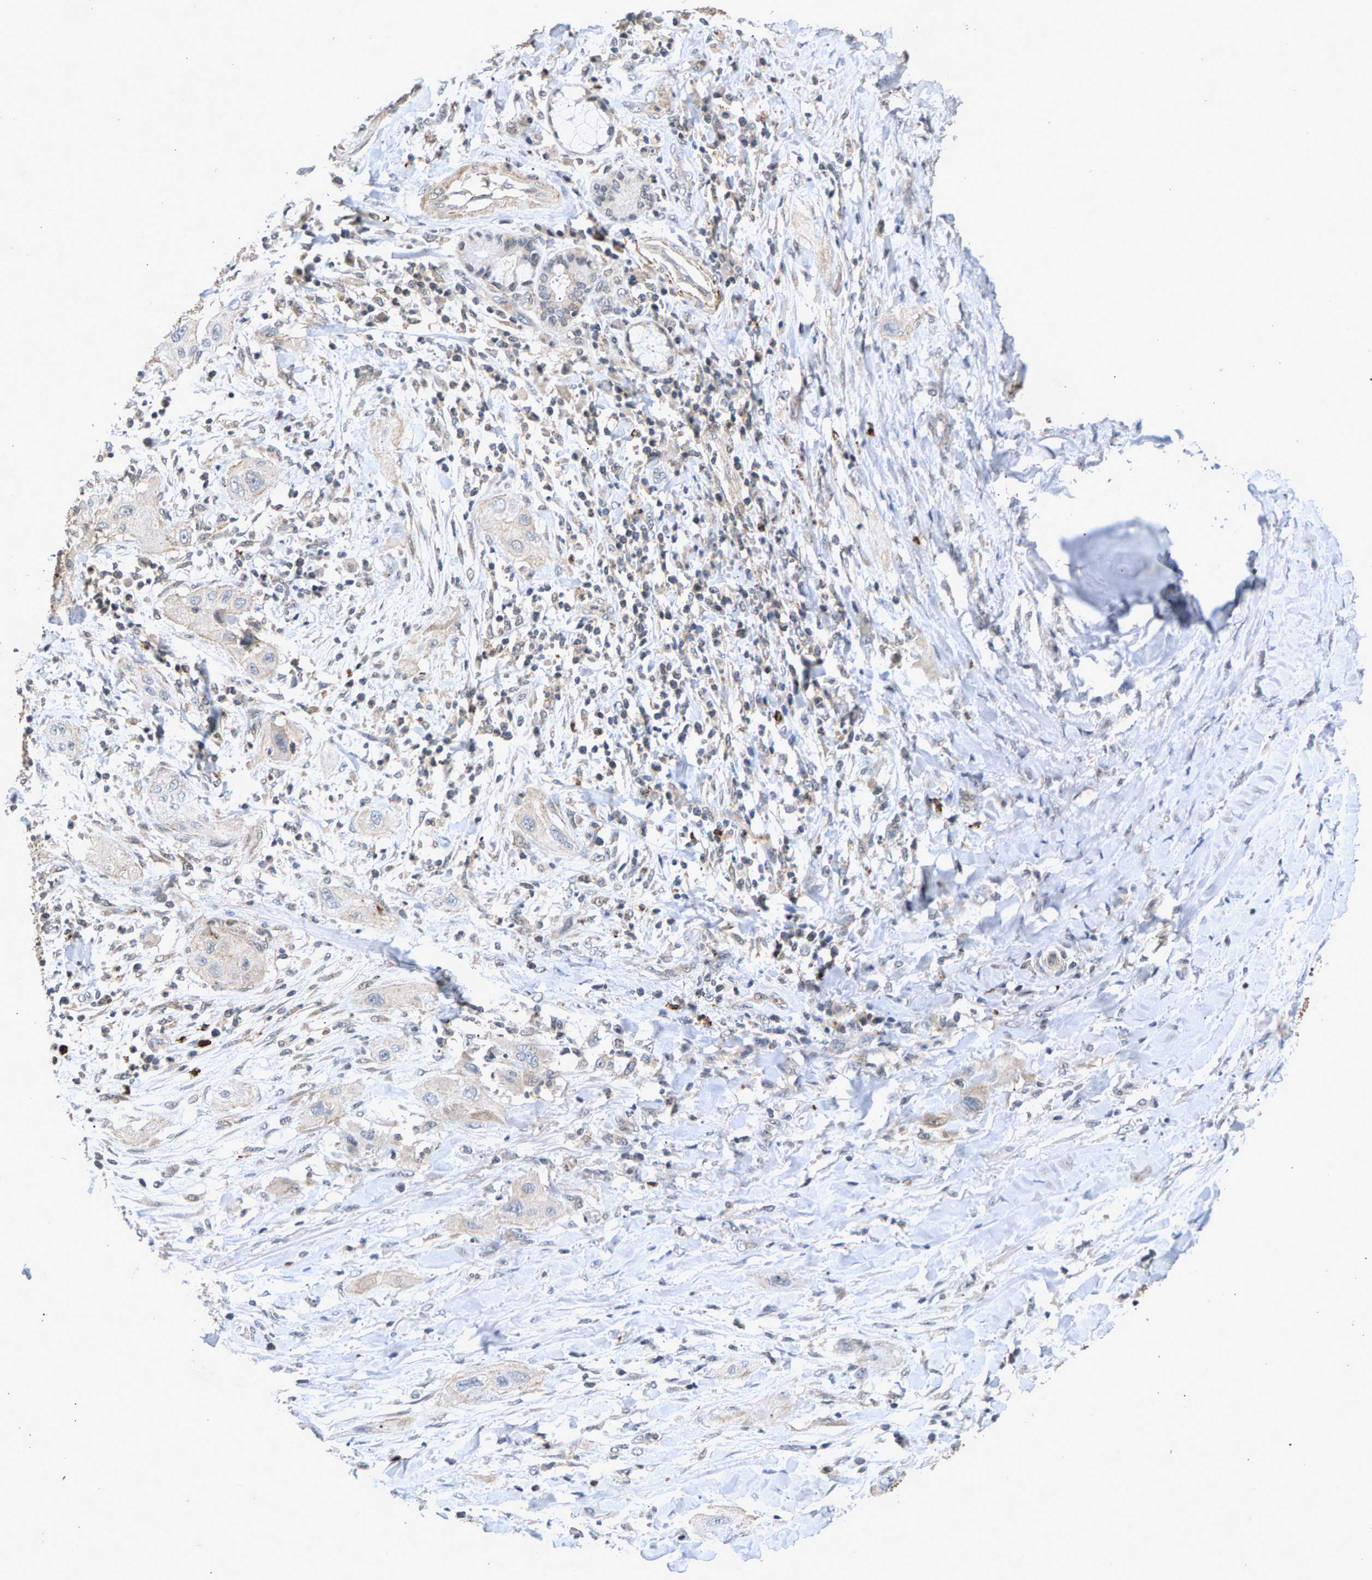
{"staining": {"intensity": "negative", "quantity": "none", "location": "none"}, "tissue": "lung cancer", "cell_type": "Tumor cells", "image_type": "cancer", "snomed": [{"axis": "morphology", "description": "Squamous cell carcinoma, NOS"}, {"axis": "topography", "description": "Lung"}], "caption": "IHC image of neoplastic tissue: human squamous cell carcinoma (lung) stained with DAB exhibits no significant protein staining in tumor cells. (DAB (3,3'-diaminobenzidine) immunohistochemistry (IHC) with hematoxylin counter stain).", "gene": "ZPR1", "patient": {"sex": "female", "age": 47}}